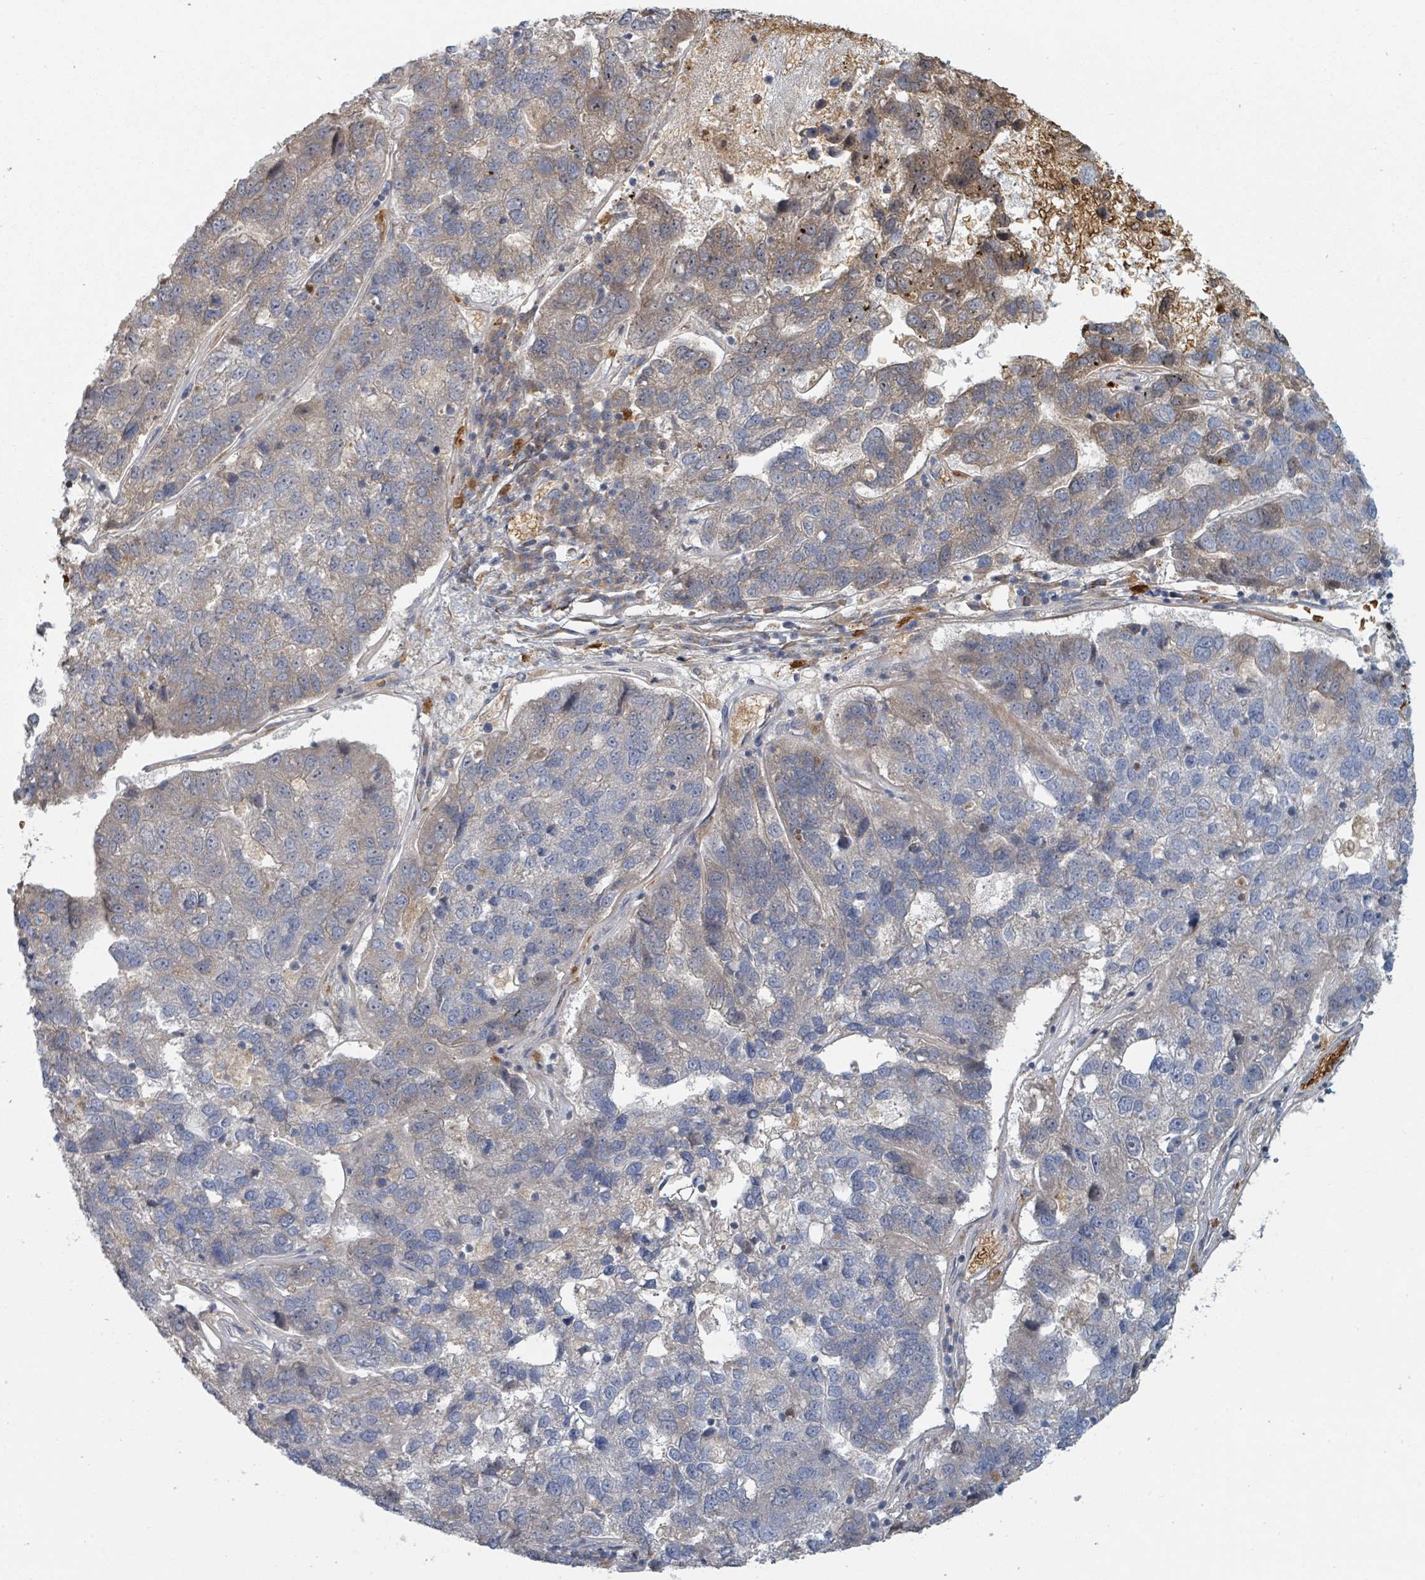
{"staining": {"intensity": "weak", "quantity": "<25%", "location": "cytoplasmic/membranous"}, "tissue": "pancreatic cancer", "cell_type": "Tumor cells", "image_type": "cancer", "snomed": [{"axis": "morphology", "description": "Adenocarcinoma, NOS"}, {"axis": "topography", "description": "Pancreas"}], "caption": "Immunohistochemical staining of pancreatic cancer reveals no significant staining in tumor cells. The staining is performed using DAB (3,3'-diaminobenzidine) brown chromogen with nuclei counter-stained in using hematoxylin.", "gene": "TRPC4AP", "patient": {"sex": "female", "age": 61}}